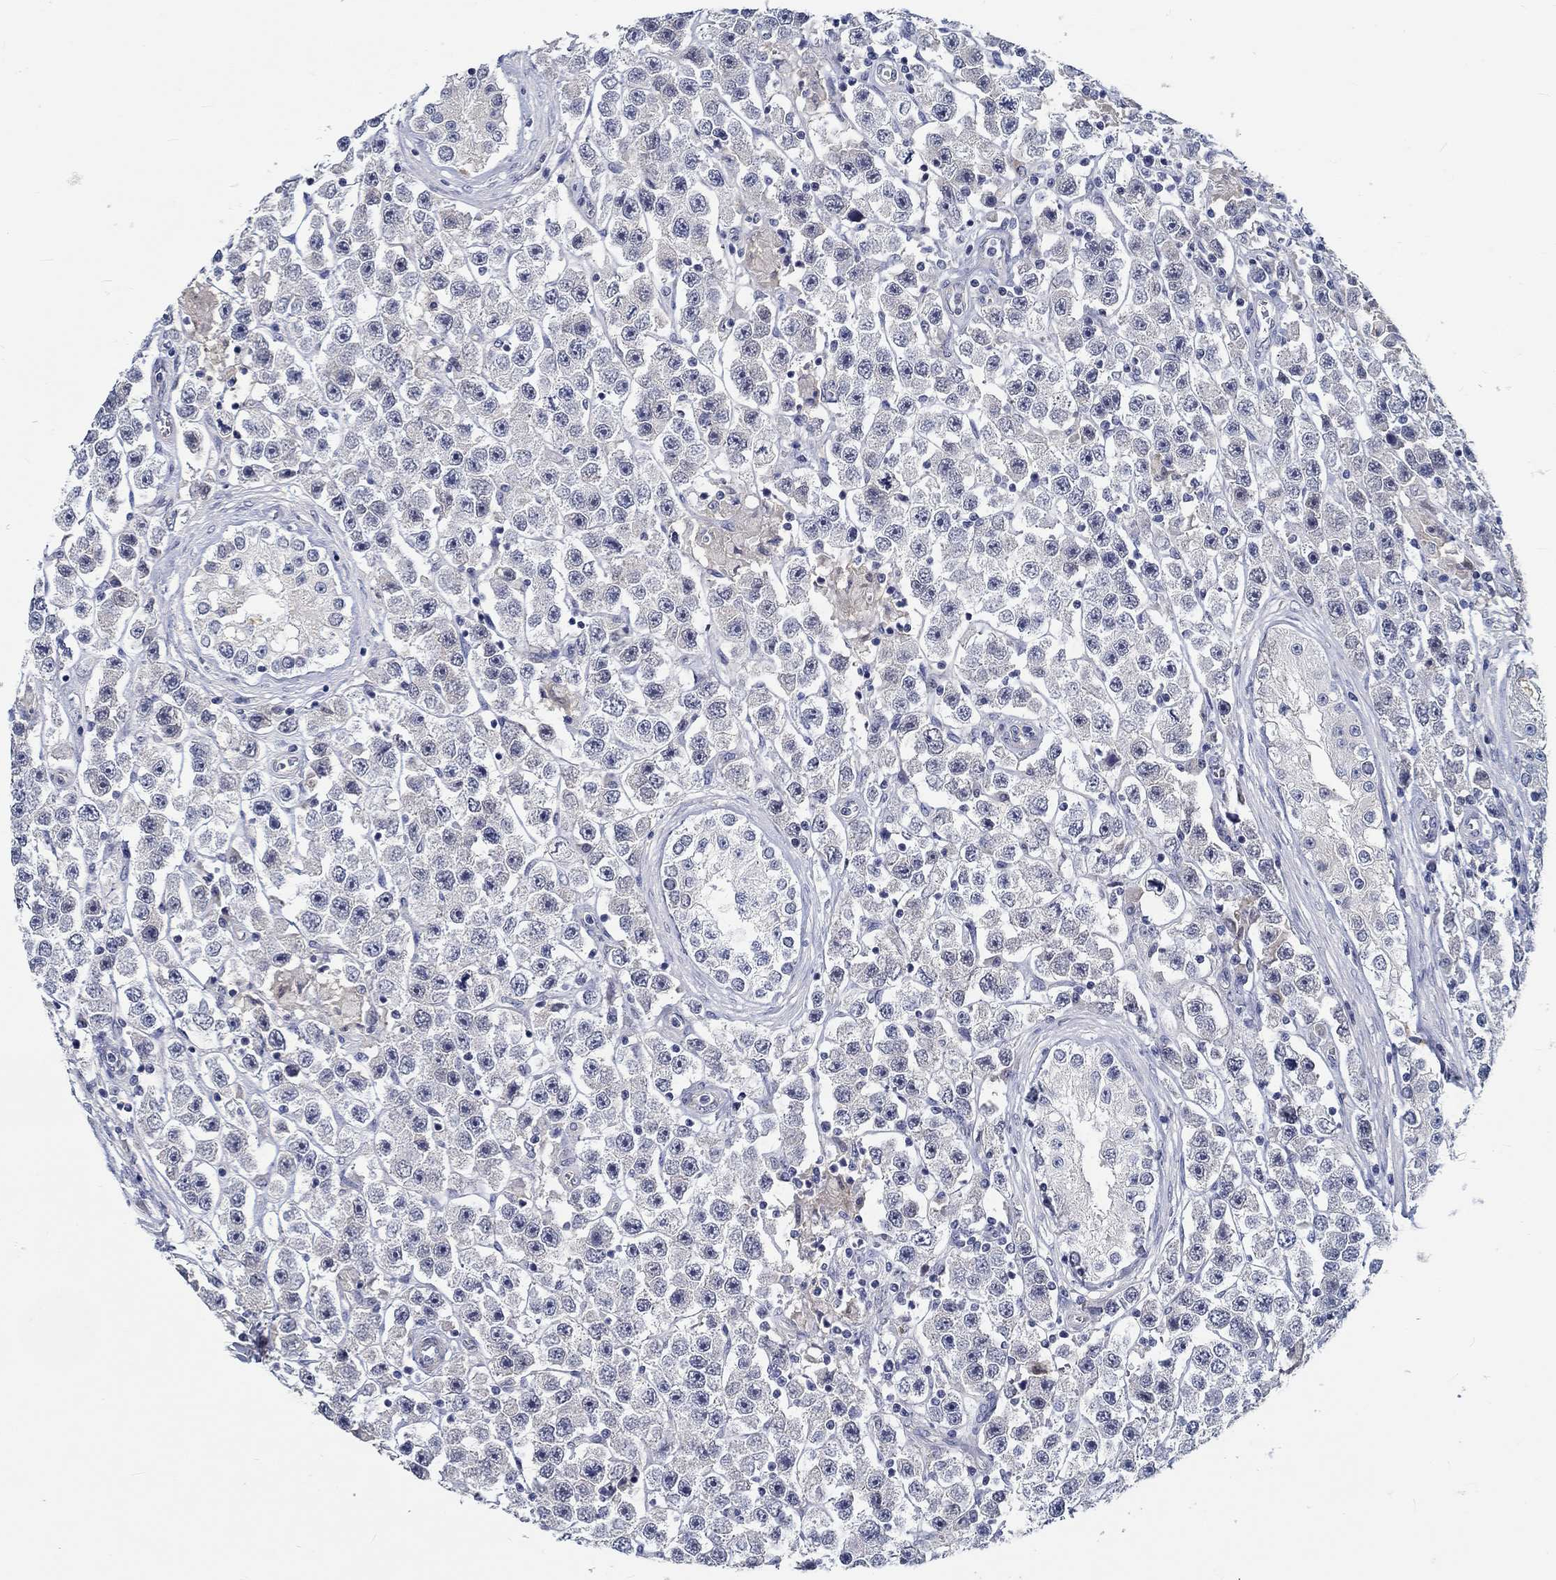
{"staining": {"intensity": "negative", "quantity": "none", "location": "none"}, "tissue": "testis cancer", "cell_type": "Tumor cells", "image_type": "cancer", "snomed": [{"axis": "morphology", "description": "Seminoma, NOS"}, {"axis": "topography", "description": "Testis"}], "caption": "Immunohistochemistry (IHC) histopathology image of neoplastic tissue: testis cancer (seminoma) stained with DAB exhibits no significant protein staining in tumor cells.", "gene": "MYBPC1", "patient": {"sex": "male", "age": 45}}